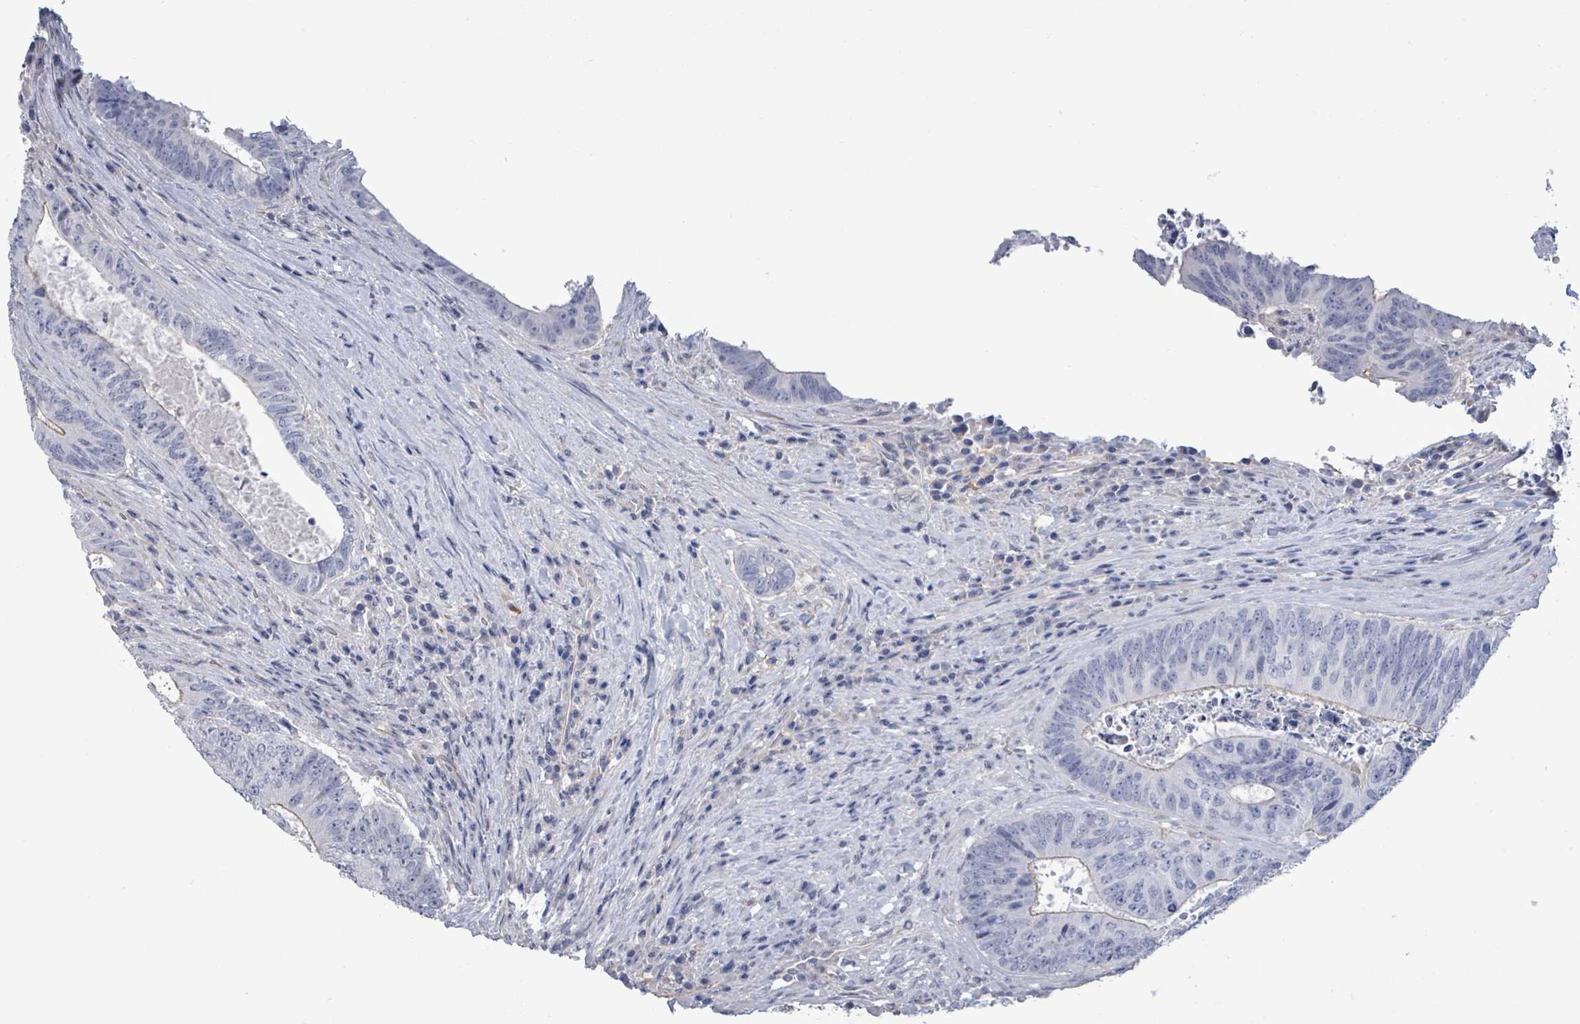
{"staining": {"intensity": "negative", "quantity": "none", "location": "none"}, "tissue": "colorectal cancer", "cell_type": "Tumor cells", "image_type": "cancer", "snomed": [{"axis": "morphology", "description": "Adenocarcinoma, NOS"}, {"axis": "topography", "description": "Rectum"}], "caption": "IHC image of colorectal cancer (adenocarcinoma) stained for a protein (brown), which displays no expression in tumor cells.", "gene": "CT45A5", "patient": {"sex": "male", "age": 72}}